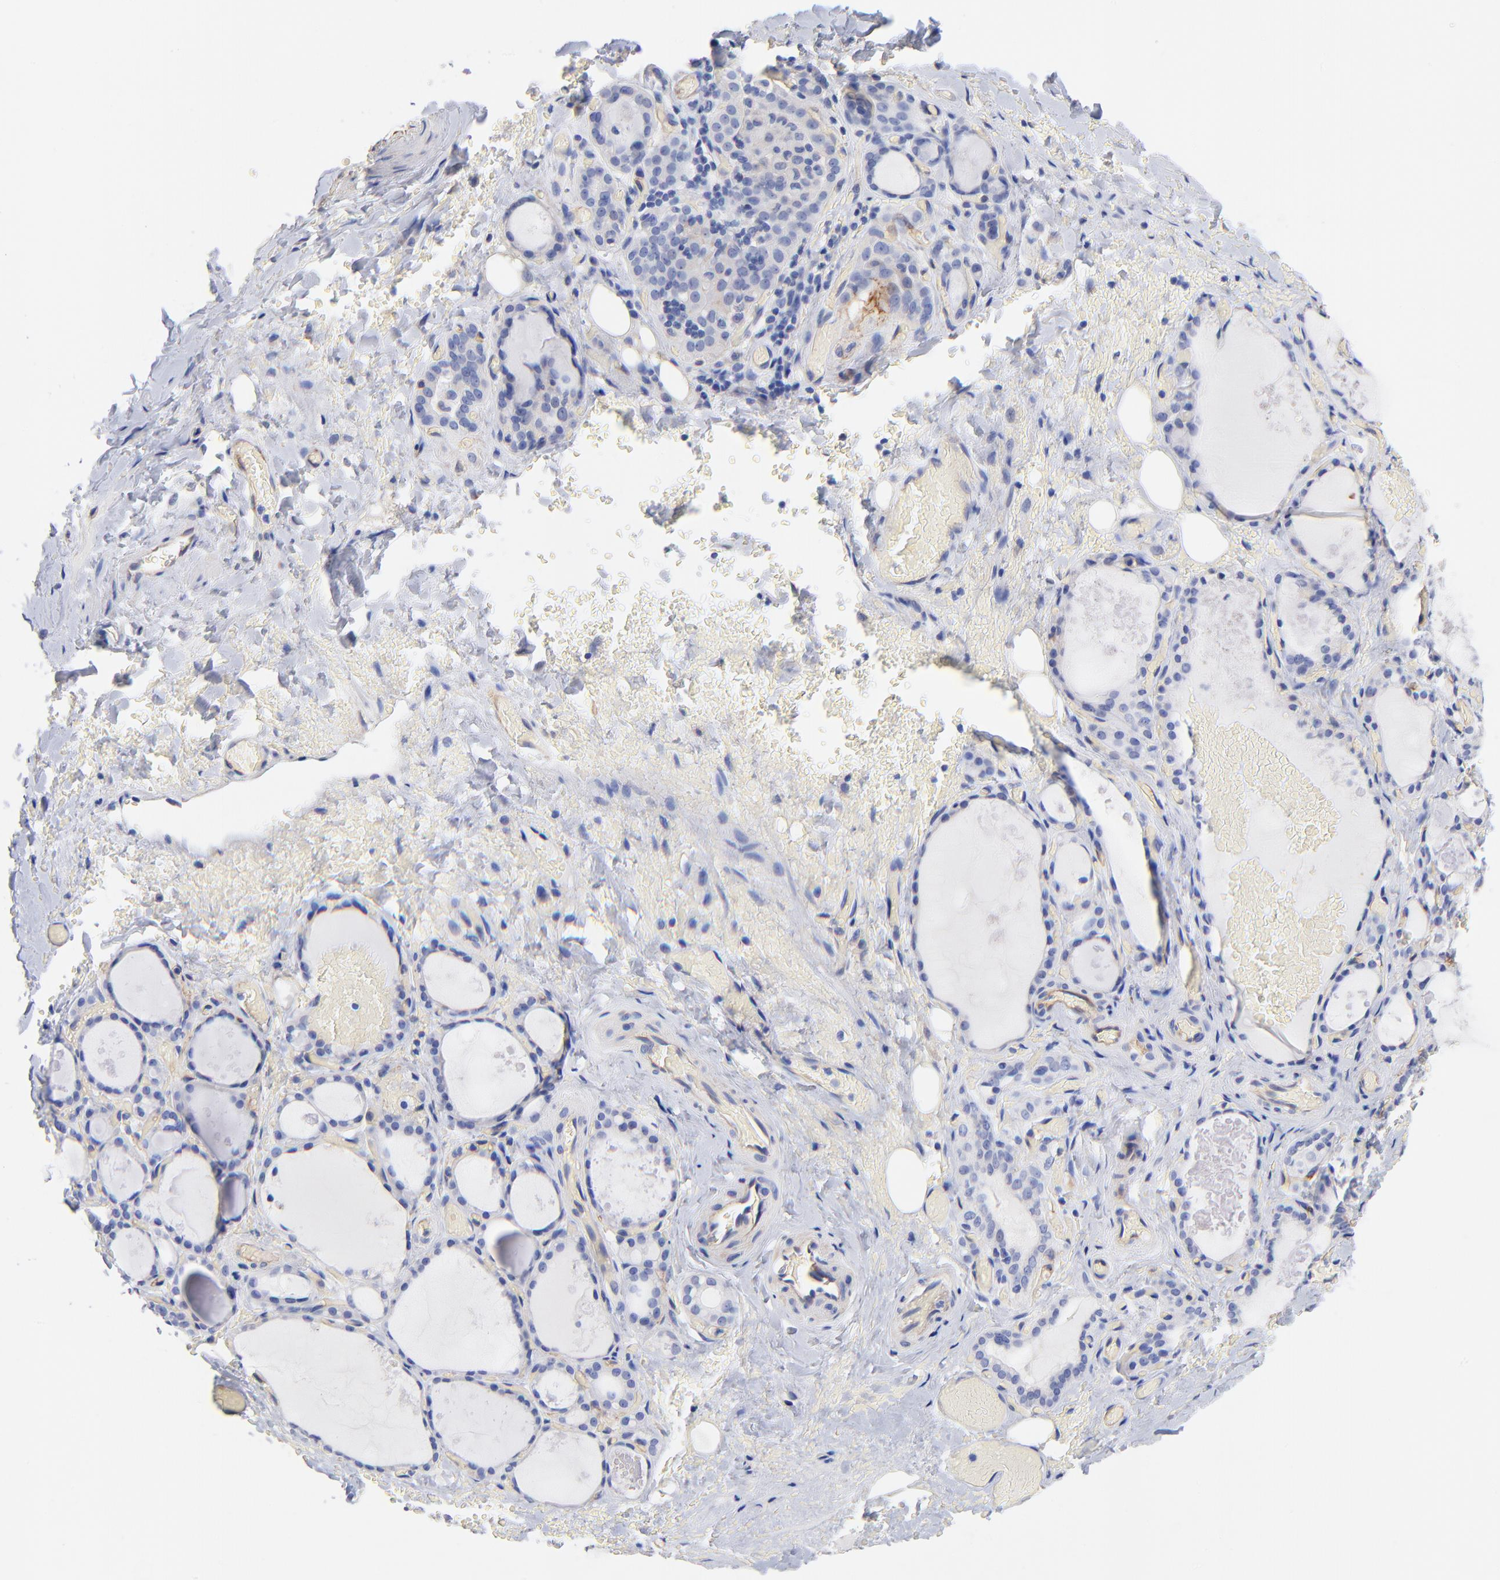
{"staining": {"intensity": "negative", "quantity": "none", "location": "none"}, "tissue": "thyroid gland", "cell_type": "Glandular cells", "image_type": "normal", "snomed": [{"axis": "morphology", "description": "Normal tissue, NOS"}, {"axis": "topography", "description": "Thyroid gland"}], "caption": "This is an immunohistochemistry photomicrograph of unremarkable thyroid gland. There is no expression in glandular cells.", "gene": "SLC44A2", "patient": {"sex": "male", "age": 61}}